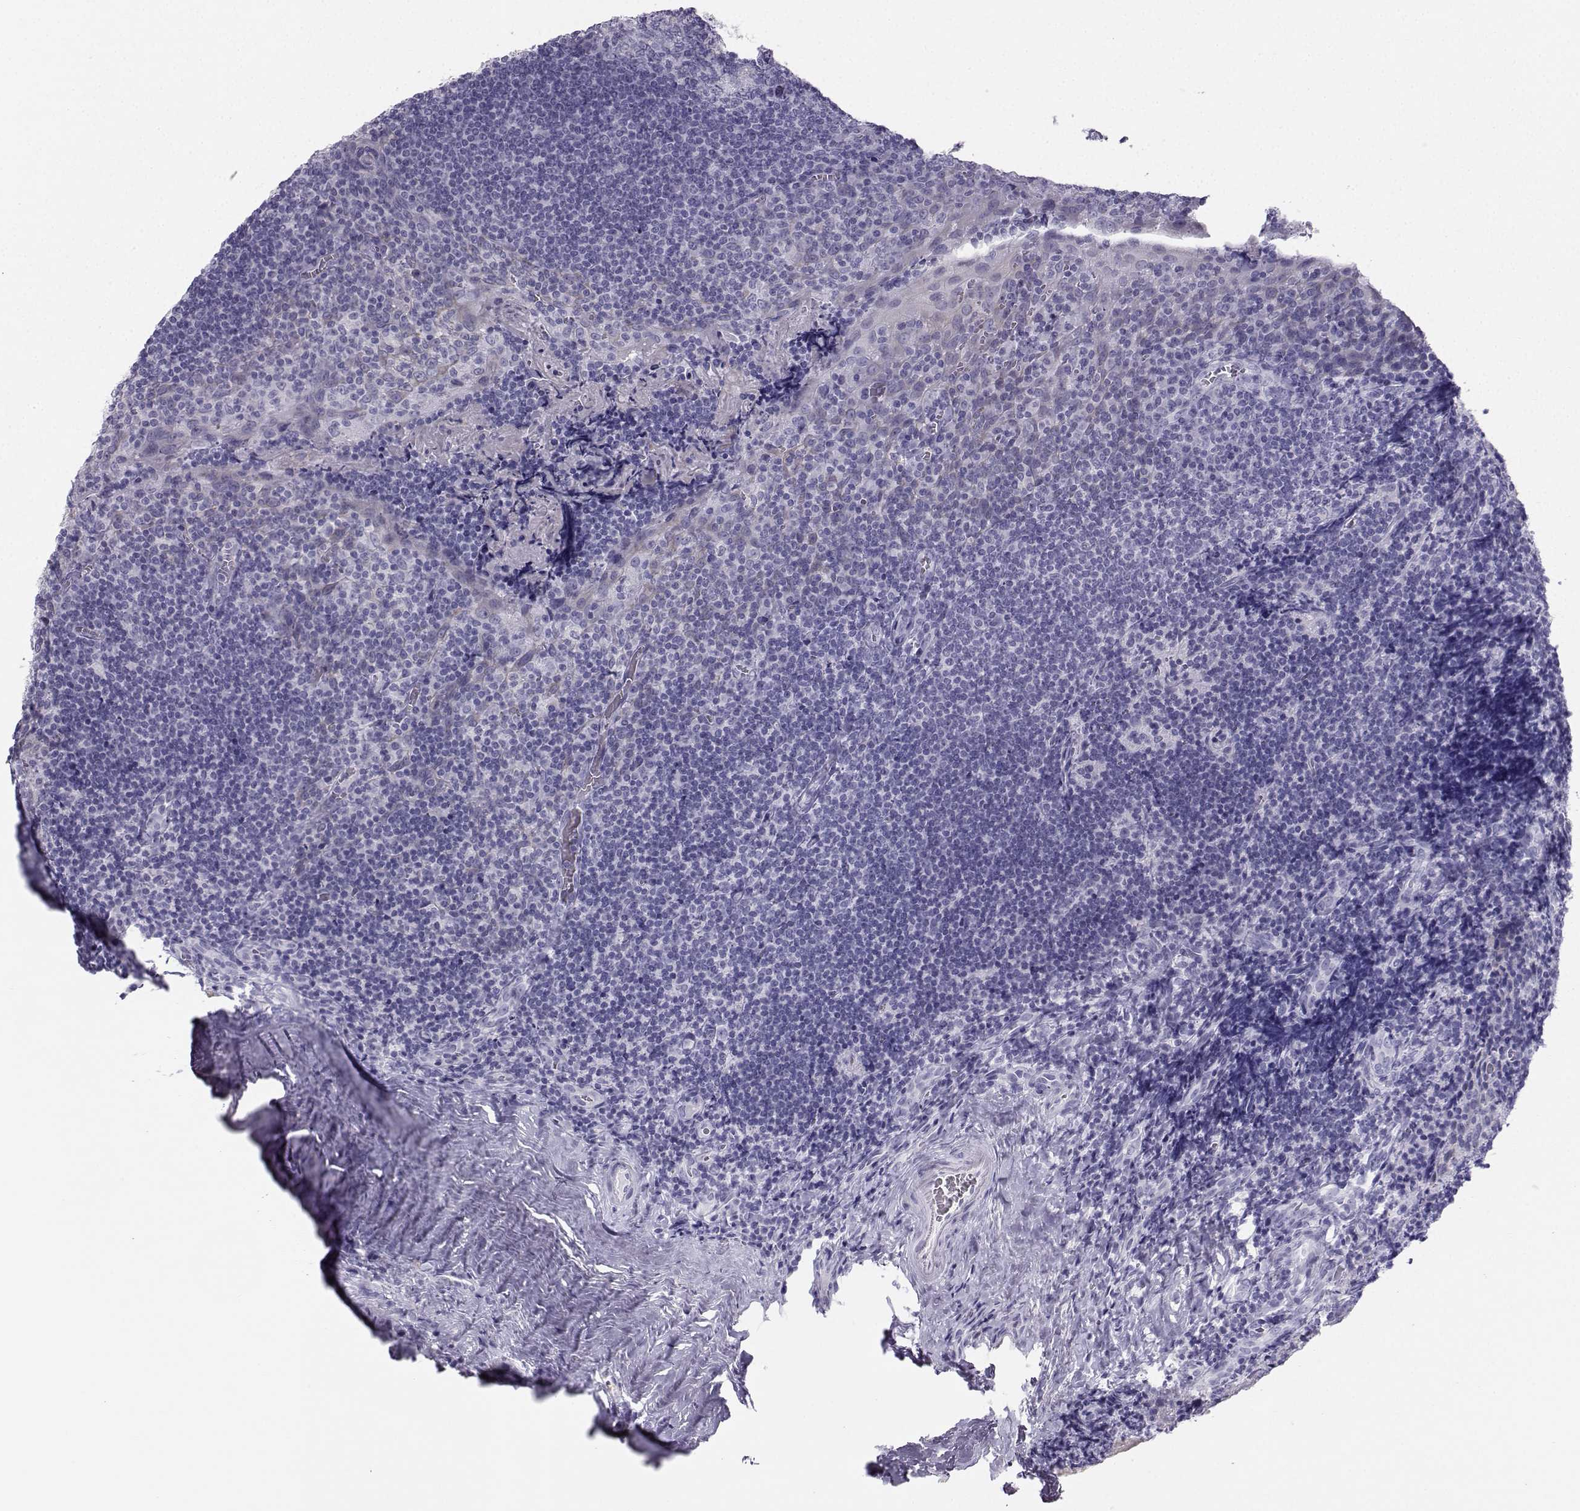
{"staining": {"intensity": "negative", "quantity": "none", "location": "none"}, "tissue": "tonsil", "cell_type": "Germinal center cells", "image_type": "normal", "snomed": [{"axis": "morphology", "description": "Normal tissue, NOS"}, {"axis": "morphology", "description": "Inflammation, NOS"}, {"axis": "topography", "description": "Tonsil"}], "caption": "DAB immunohistochemical staining of normal tonsil demonstrates no significant expression in germinal center cells. Nuclei are stained in blue.", "gene": "IQCD", "patient": {"sex": "female", "age": 31}}